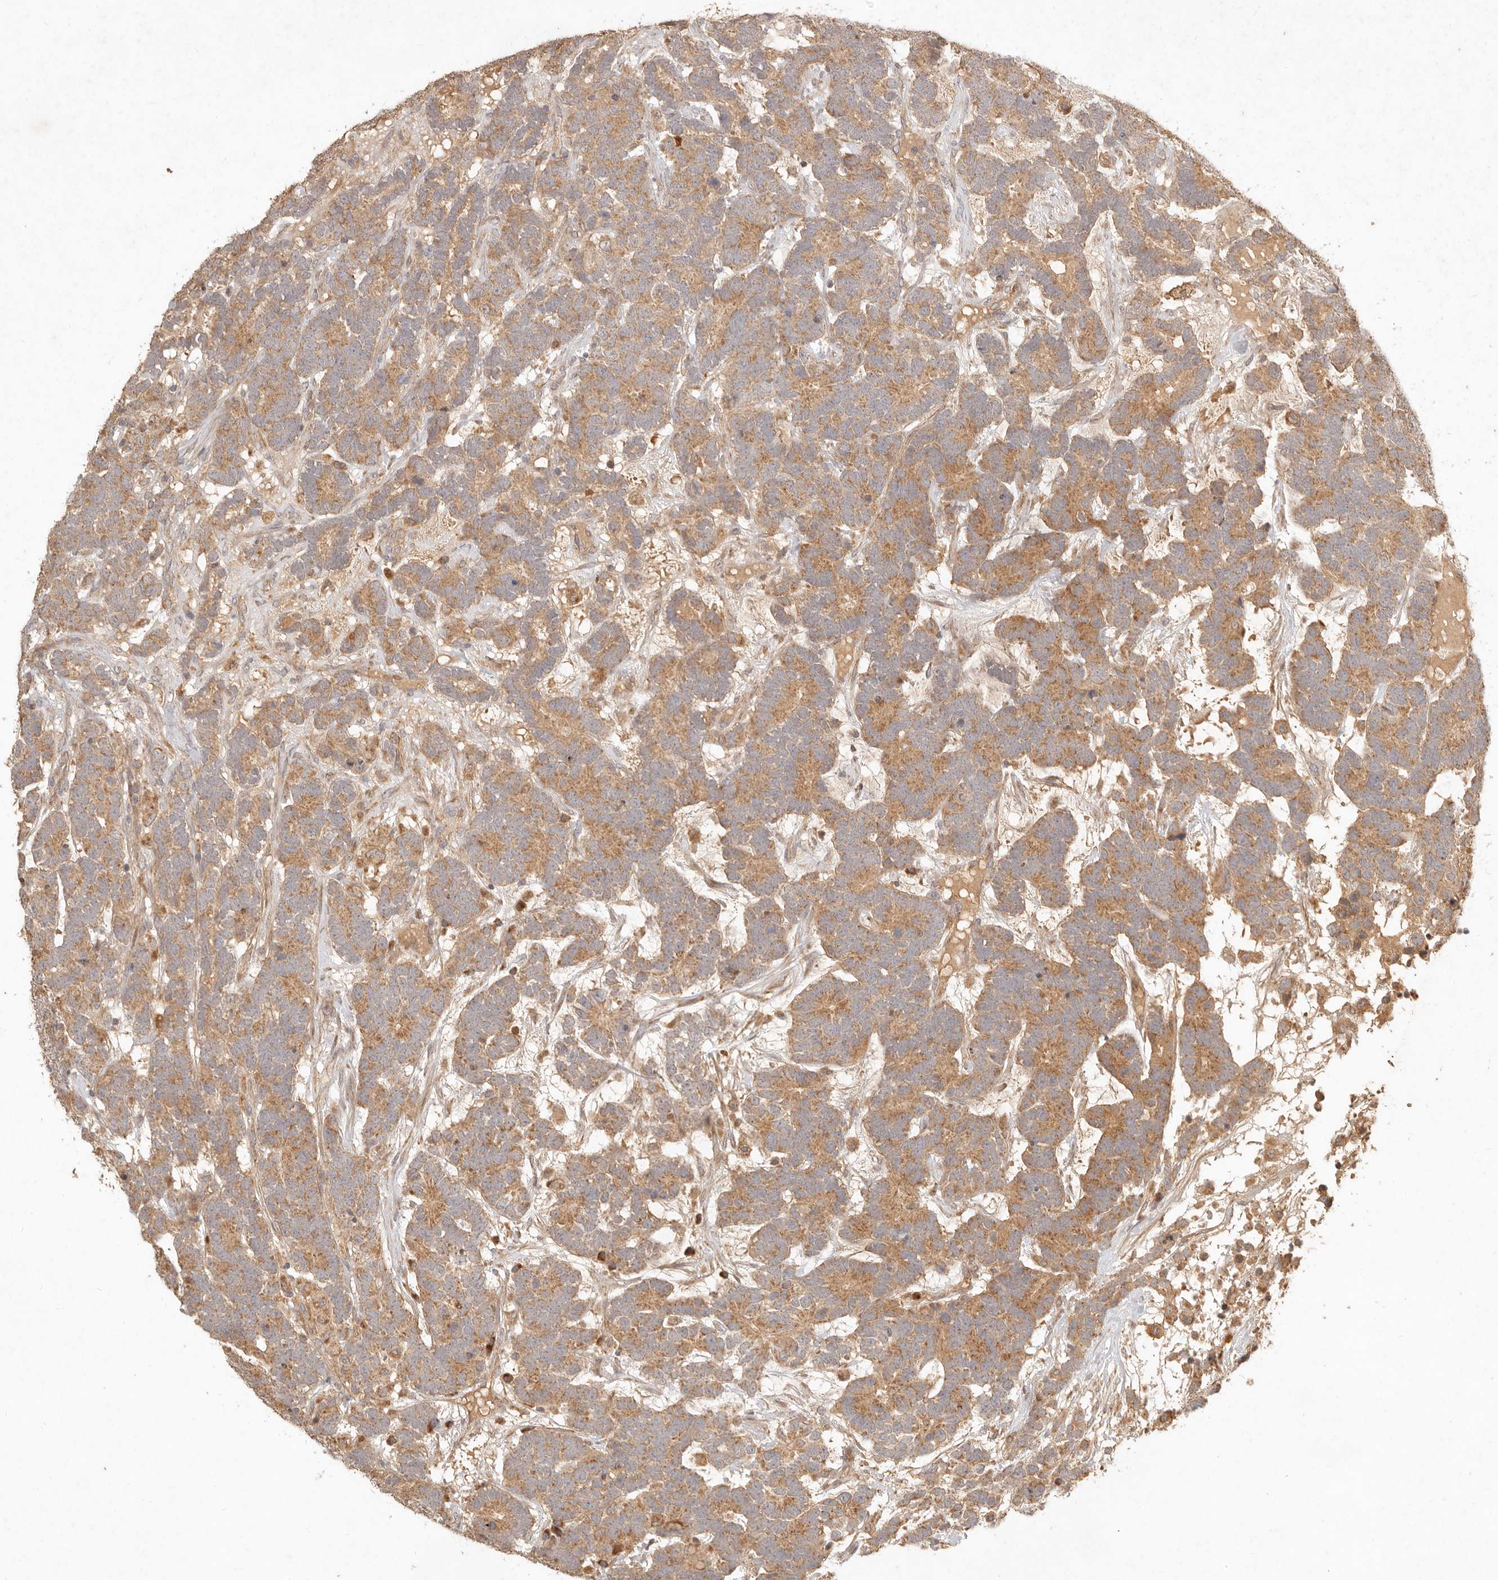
{"staining": {"intensity": "moderate", "quantity": ">75%", "location": "cytoplasmic/membranous"}, "tissue": "testis cancer", "cell_type": "Tumor cells", "image_type": "cancer", "snomed": [{"axis": "morphology", "description": "Carcinoma, Embryonal, NOS"}, {"axis": "topography", "description": "Testis"}], "caption": "Protein staining shows moderate cytoplasmic/membranous expression in about >75% of tumor cells in testis embryonal carcinoma.", "gene": "CLEC4C", "patient": {"sex": "male", "age": 26}}